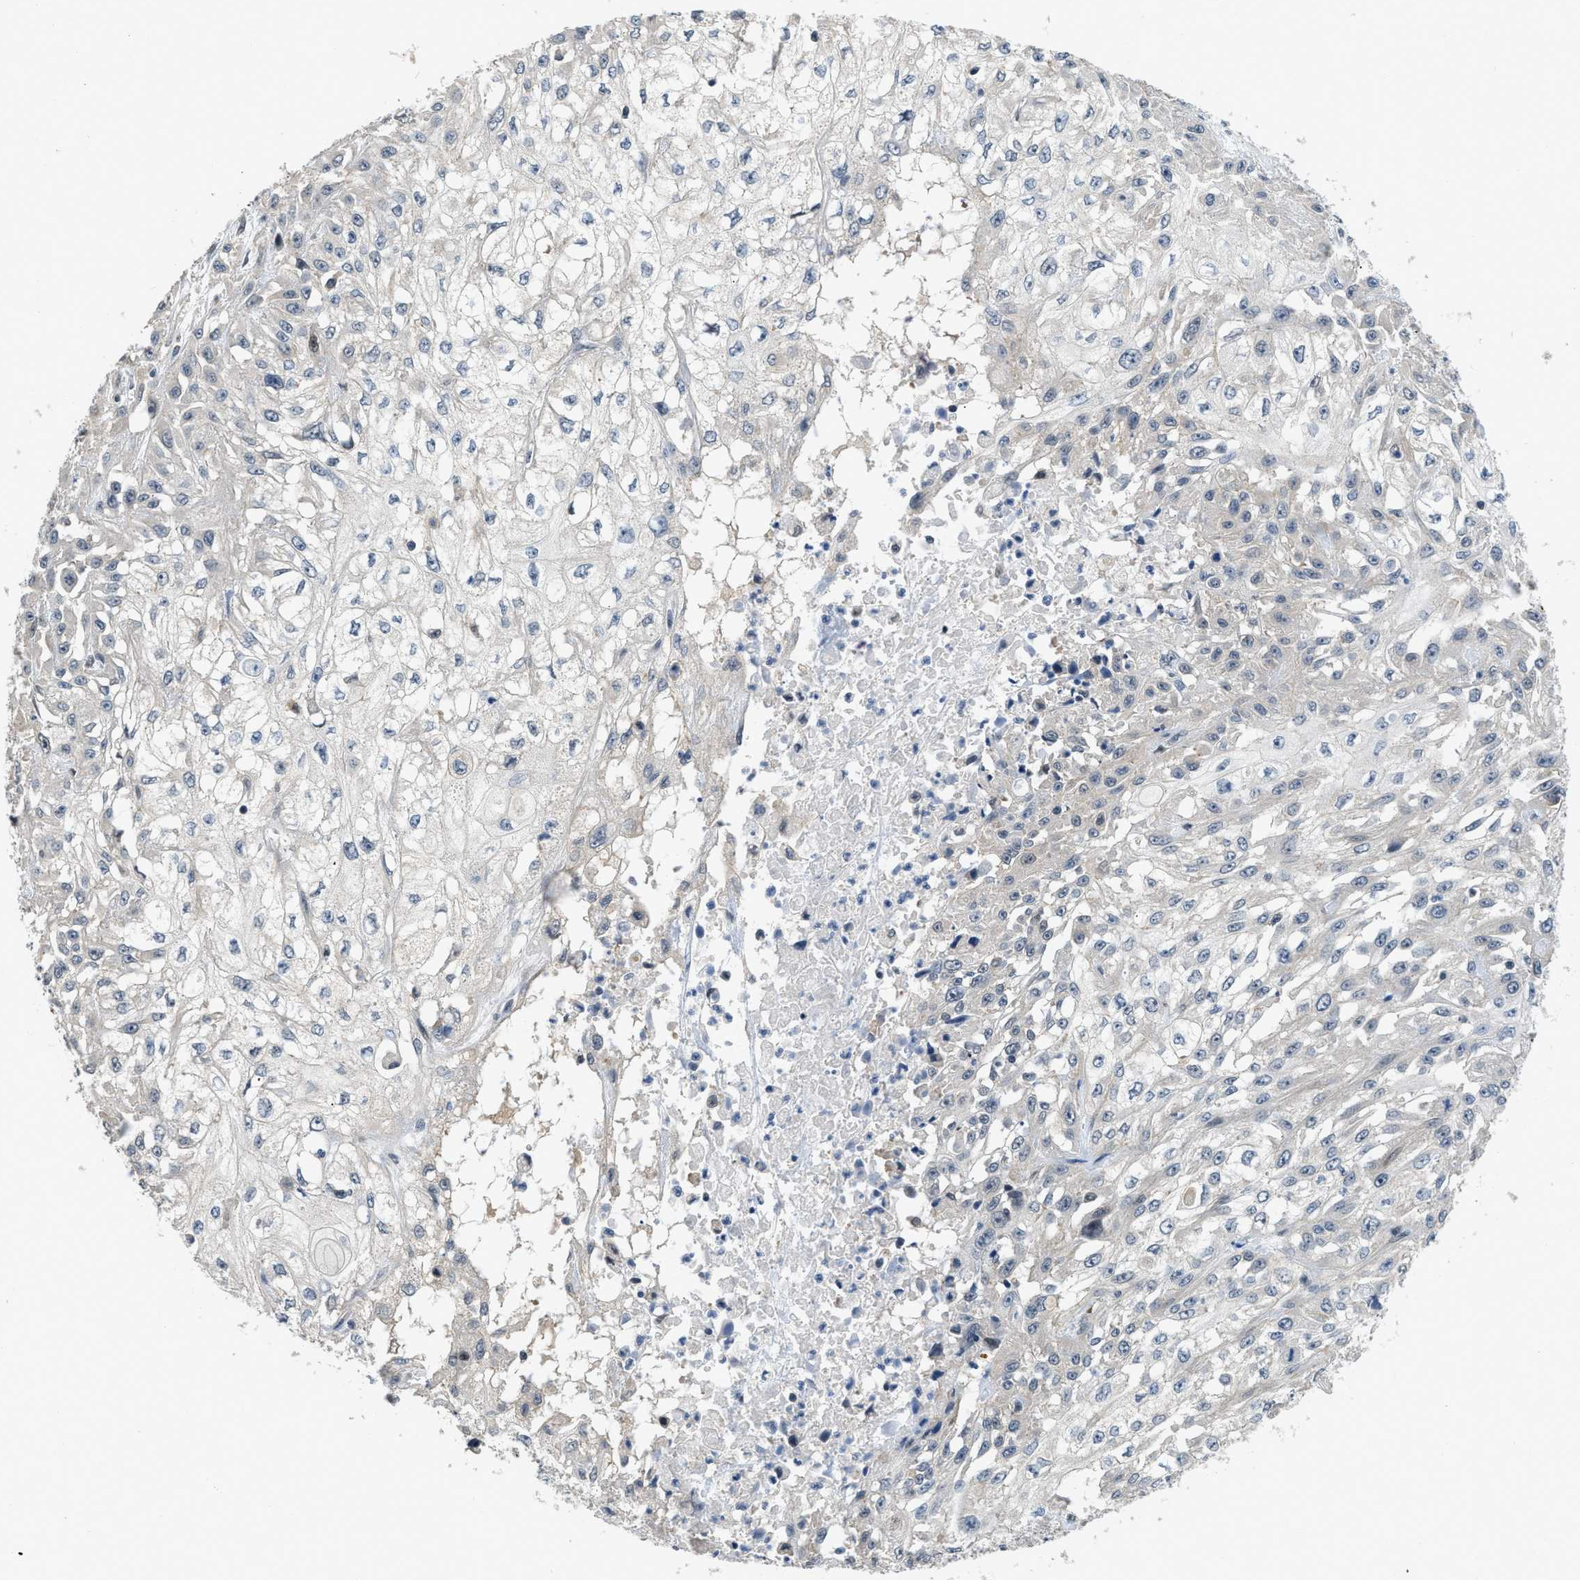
{"staining": {"intensity": "negative", "quantity": "none", "location": "none"}, "tissue": "skin cancer", "cell_type": "Tumor cells", "image_type": "cancer", "snomed": [{"axis": "morphology", "description": "Squamous cell carcinoma, NOS"}, {"axis": "morphology", "description": "Squamous cell carcinoma, metastatic, NOS"}, {"axis": "topography", "description": "Skin"}, {"axis": "topography", "description": "Lymph node"}], "caption": "The photomicrograph reveals no staining of tumor cells in metastatic squamous cell carcinoma (skin).", "gene": "TES", "patient": {"sex": "male", "age": 75}}